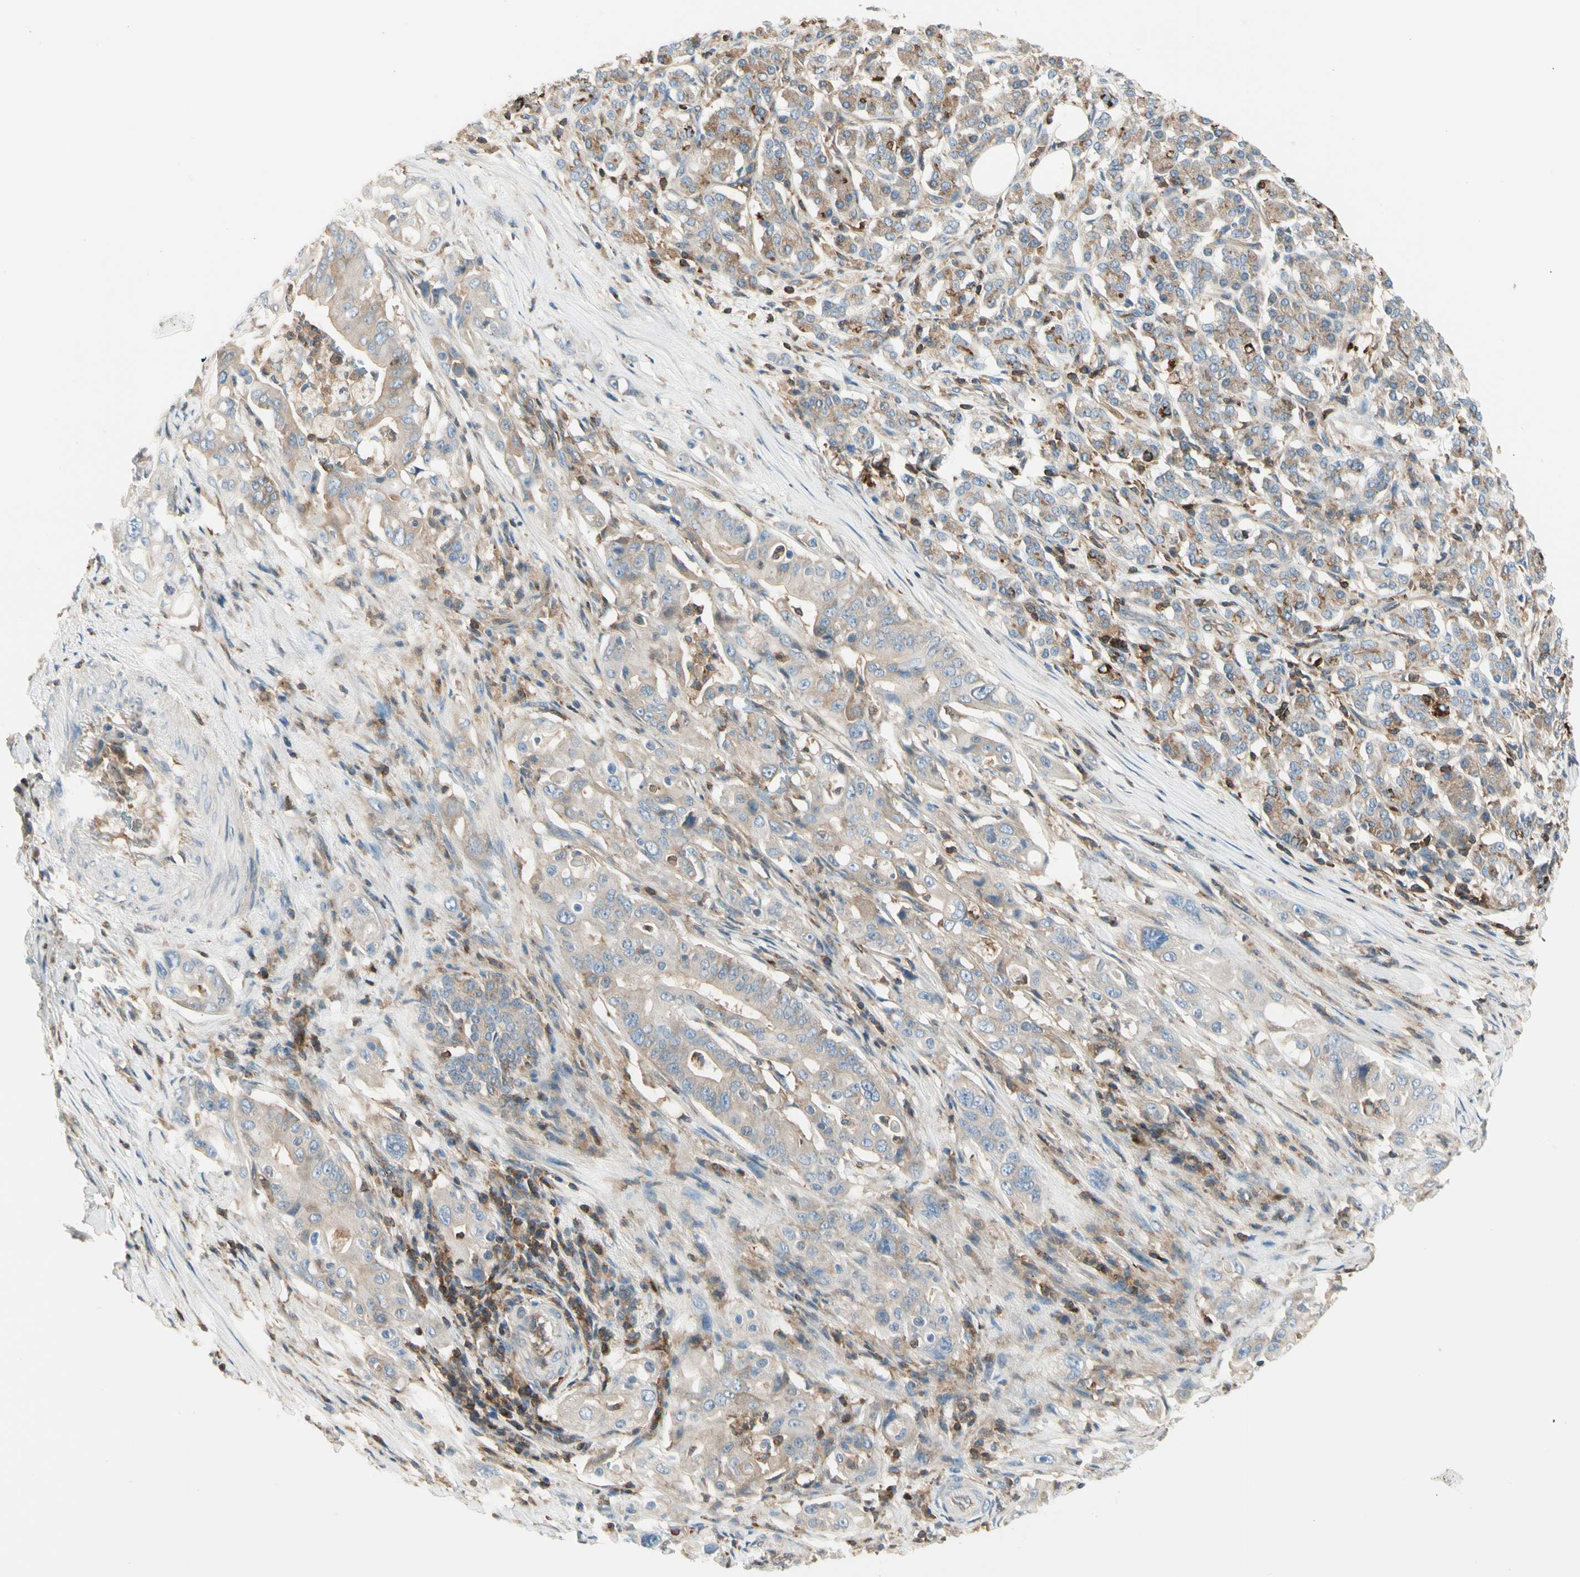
{"staining": {"intensity": "weak", "quantity": "25%-75%", "location": "cytoplasmic/membranous"}, "tissue": "pancreatic cancer", "cell_type": "Tumor cells", "image_type": "cancer", "snomed": [{"axis": "morphology", "description": "Normal tissue, NOS"}, {"axis": "topography", "description": "Pancreas"}], "caption": "The photomicrograph demonstrates immunohistochemical staining of pancreatic cancer. There is weak cytoplasmic/membranous positivity is present in about 25%-75% of tumor cells. Immunohistochemistry stains the protein of interest in brown and the nuclei are stained blue.", "gene": "CAPZA2", "patient": {"sex": "male", "age": 42}}